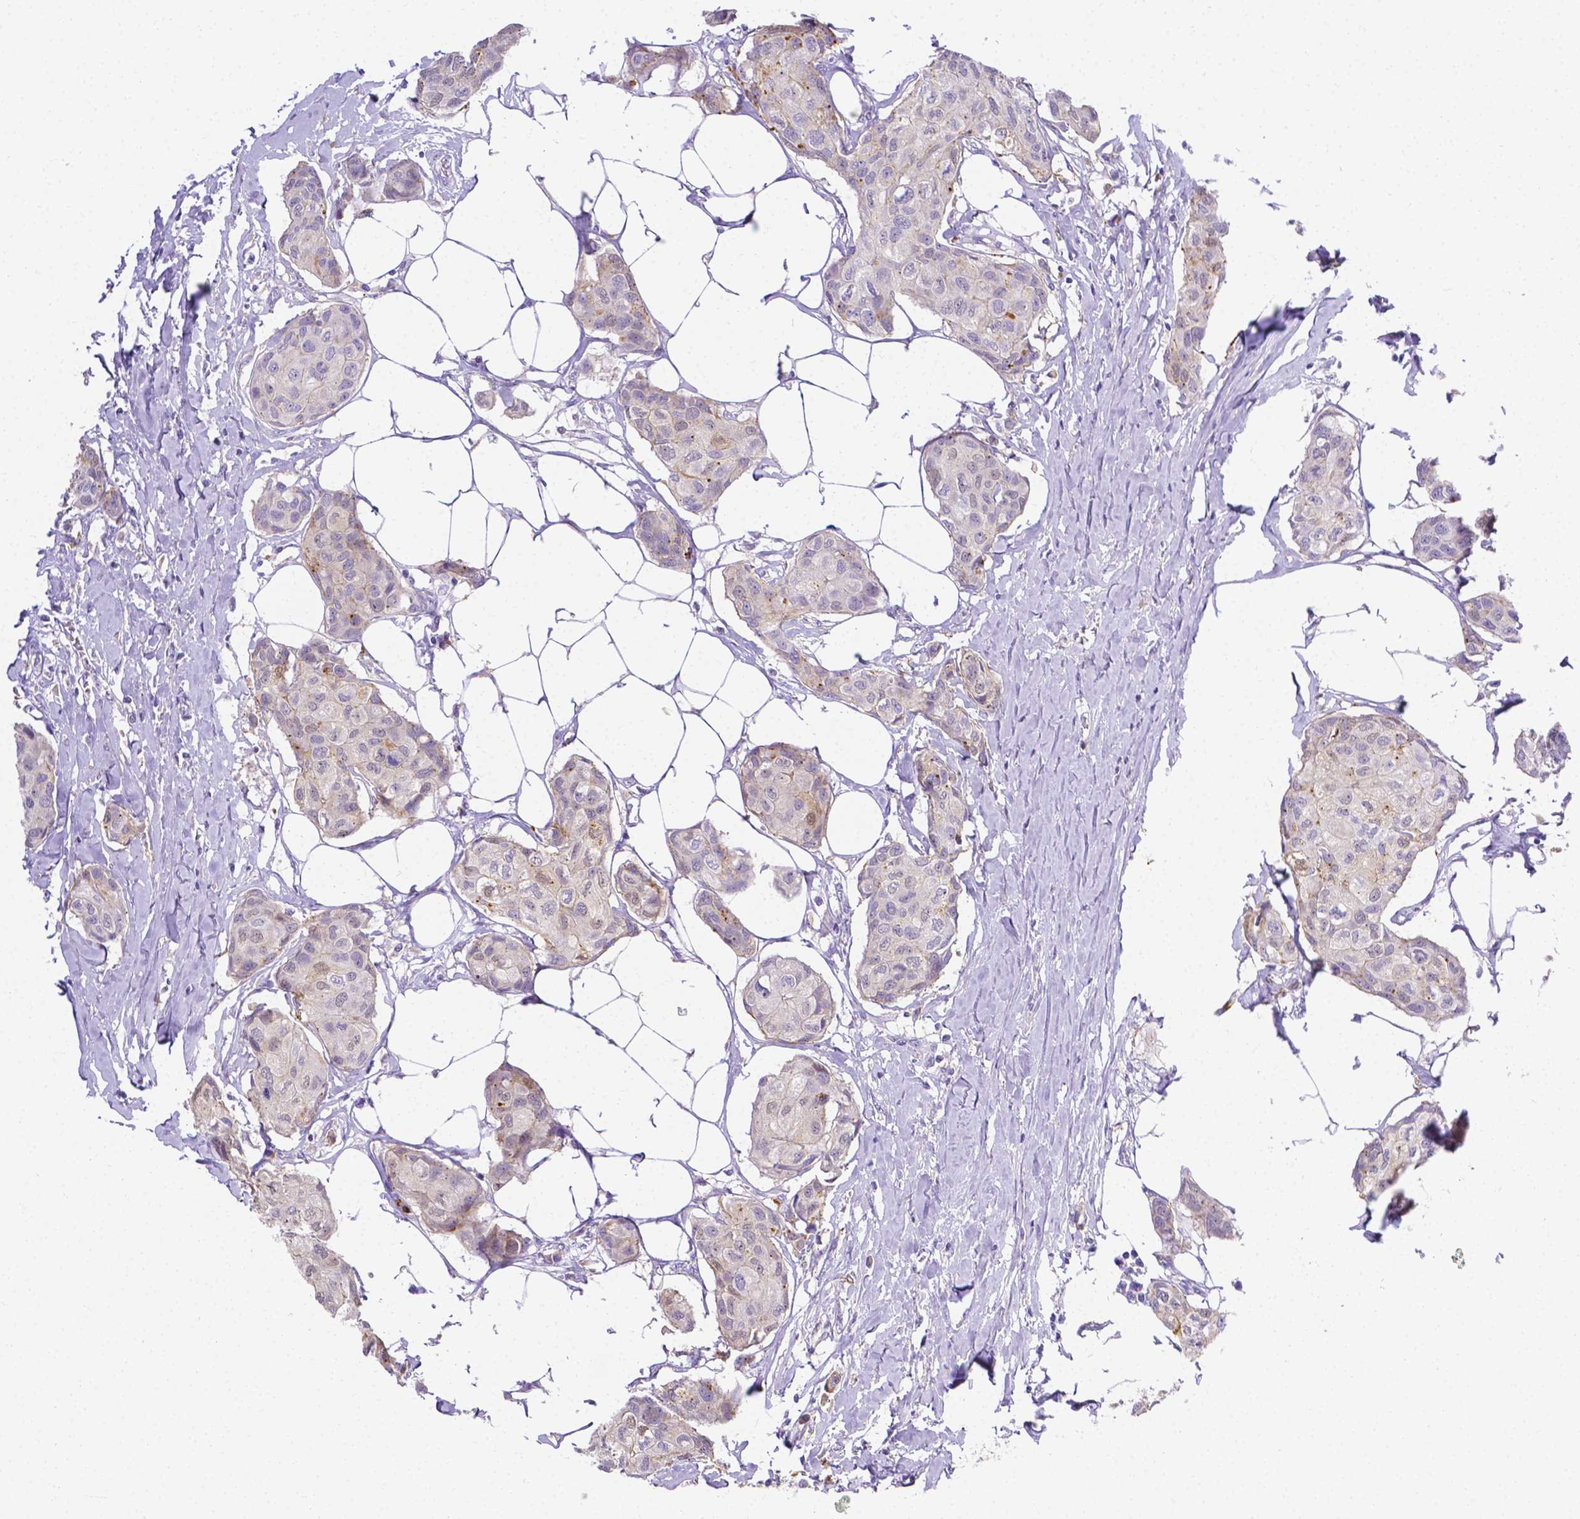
{"staining": {"intensity": "weak", "quantity": "<25%", "location": "cytoplasmic/membranous"}, "tissue": "breast cancer", "cell_type": "Tumor cells", "image_type": "cancer", "snomed": [{"axis": "morphology", "description": "Duct carcinoma"}, {"axis": "topography", "description": "Breast"}], "caption": "Human breast invasive ductal carcinoma stained for a protein using IHC demonstrates no positivity in tumor cells.", "gene": "NXPH2", "patient": {"sex": "female", "age": 80}}